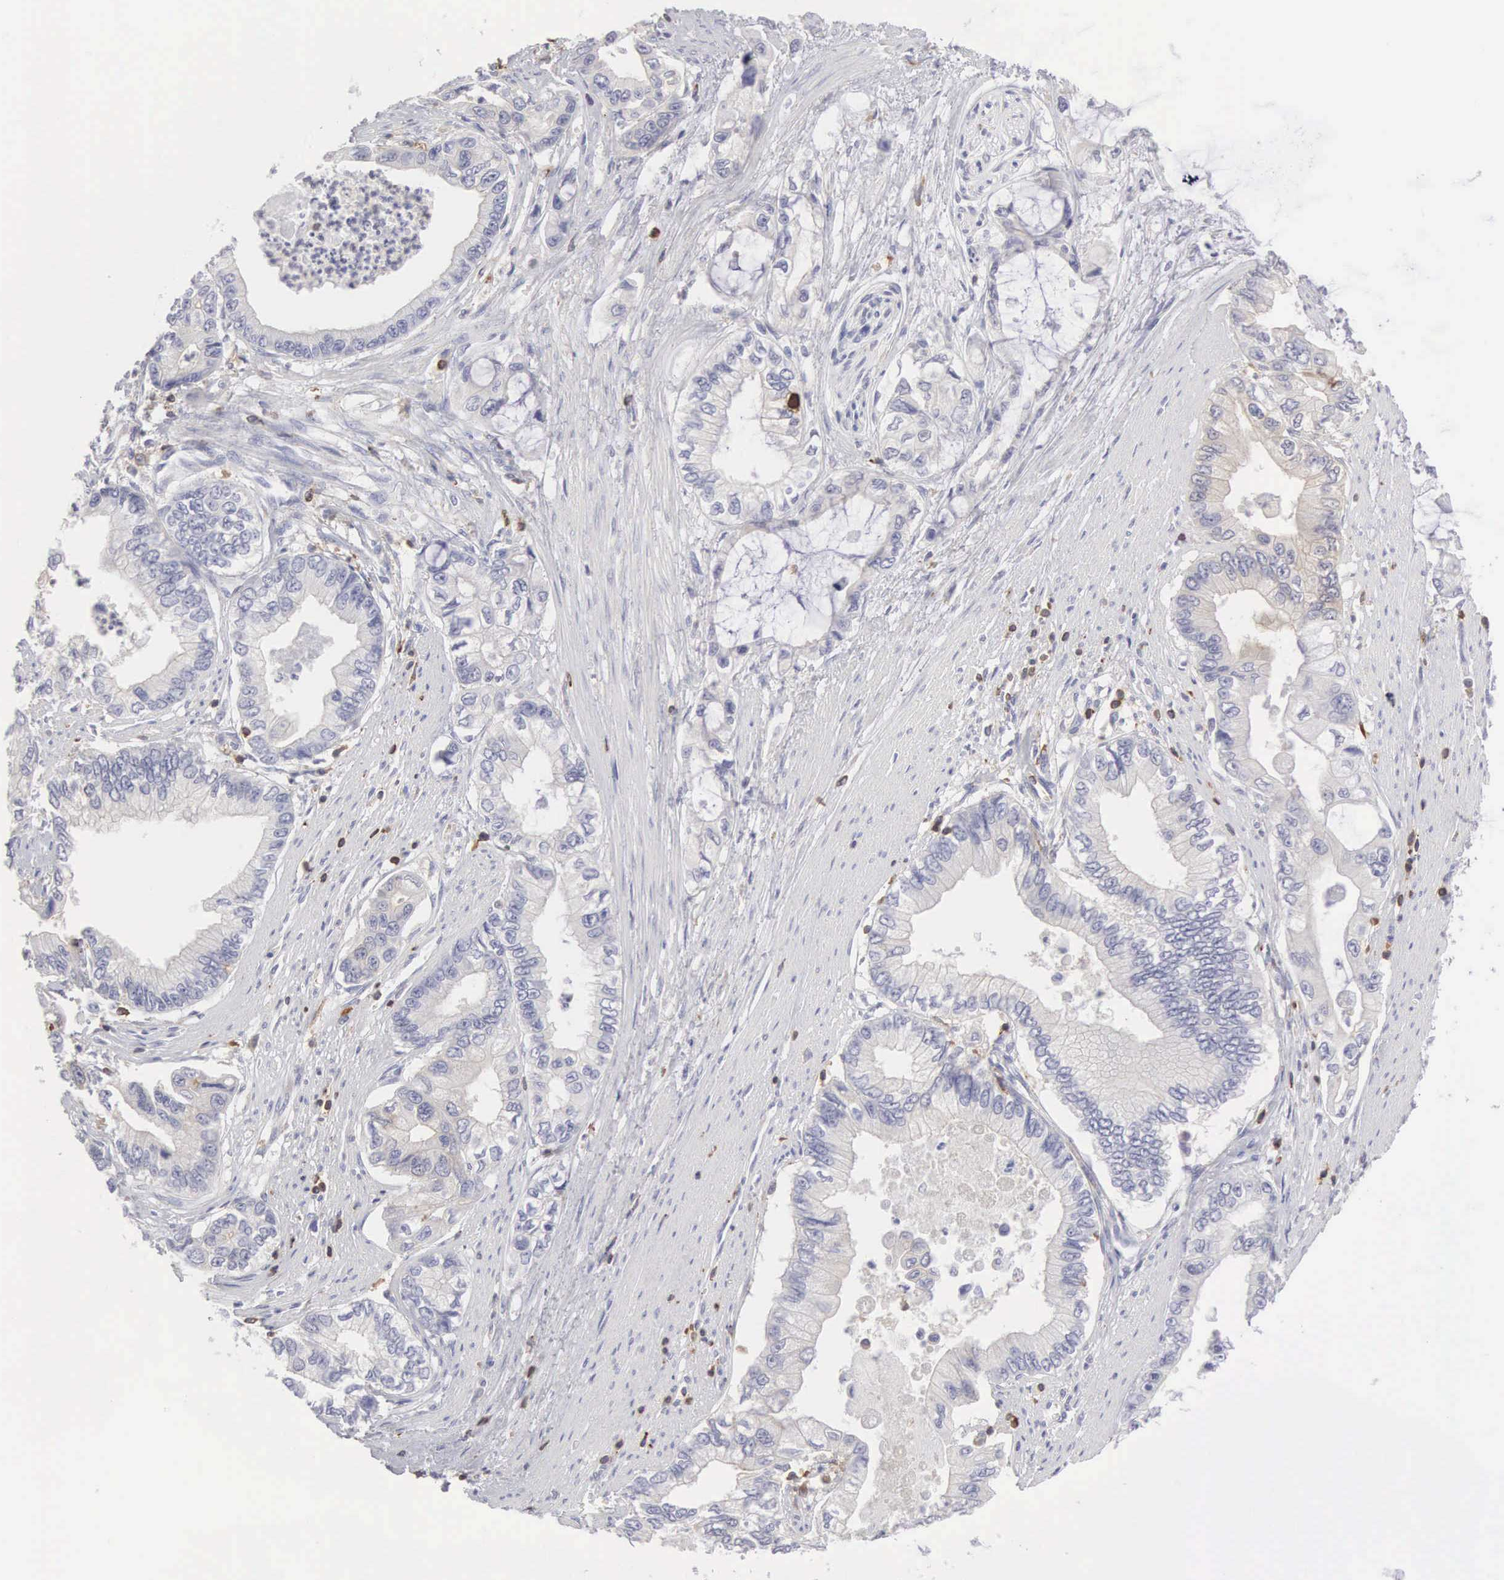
{"staining": {"intensity": "weak", "quantity": "<25%", "location": "cytoplasmic/membranous"}, "tissue": "pancreatic cancer", "cell_type": "Tumor cells", "image_type": "cancer", "snomed": [{"axis": "morphology", "description": "Adenocarcinoma, NOS"}, {"axis": "topography", "description": "Pancreas"}, {"axis": "topography", "description": "Stomach, upper"}], "caption": "Pancreatic adenocarcinoma was stained to show a protein in brown. There is no significant staining in tumor cells. (IHC, brightfield microscopy, high magnification).", "gene": "SH3BP1", "patient": {"sex": "male", "age": 77}}